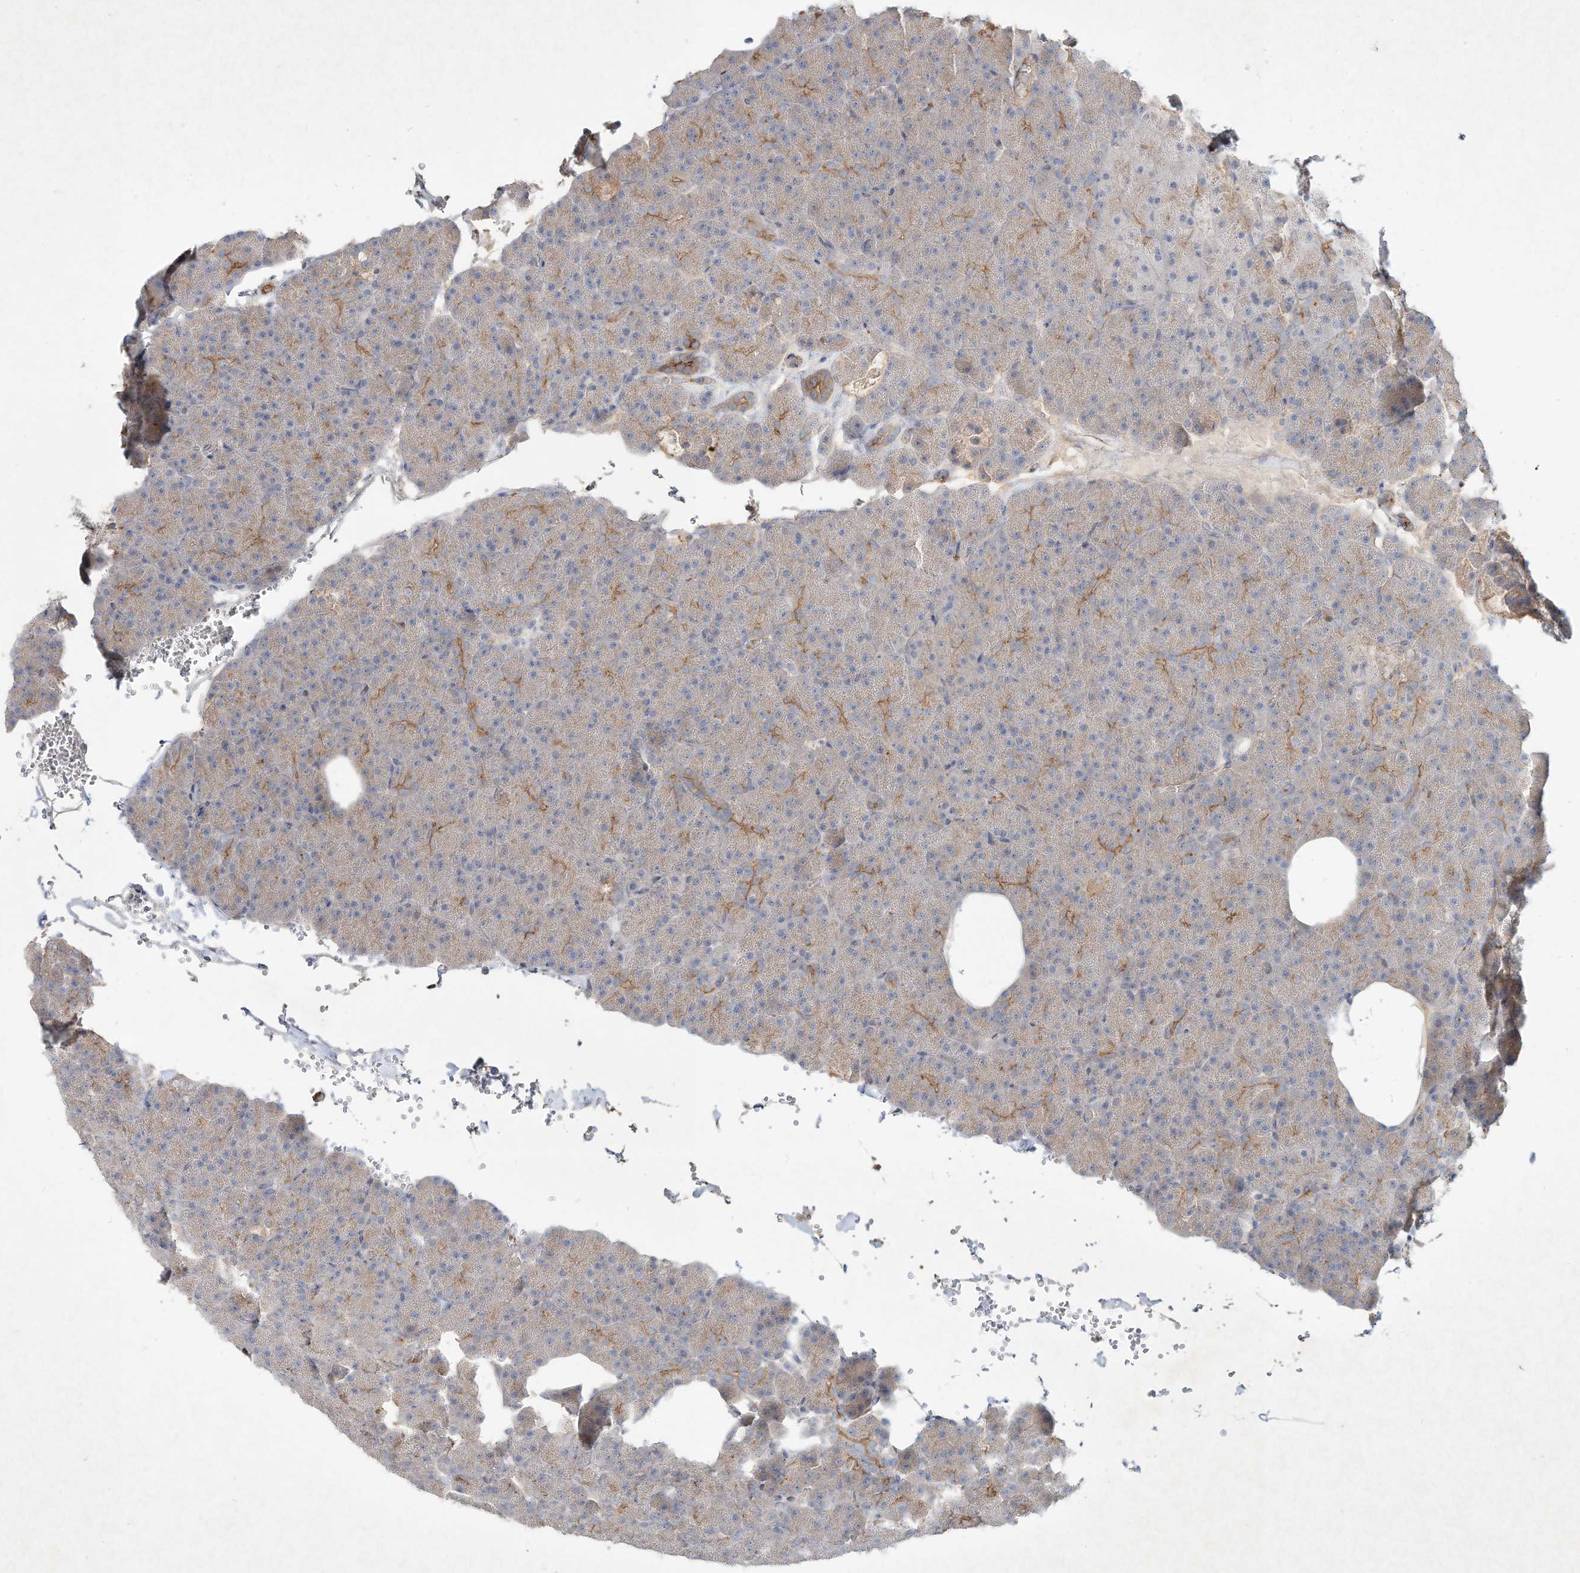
{"staining": {"intensity": "moderate", "quantity": "25%-75%", "location": "cytoplasmic/membranous"}, "tissue": "pancreas", "cell_type": "Exocrine glandular cells", "image_type": "normal", "snomed": [{"axis": "morphology", "description": "Normal tissue, NOS"}, {"axis": "morphology", "description": "Carcinoid, malignant, NOS"}, {"axis": "topography", "description": "Pancreas"}], "caption": "This image demonstrates immunohistochemistry (IHC) staining of normal pancreas, with medium moderate cytoplasmic/membranous staining in approximately 25%-75% of exocrine glandular cells.", "gene": "HTR5A", "patient": {"sex": "female", "age": 35}}